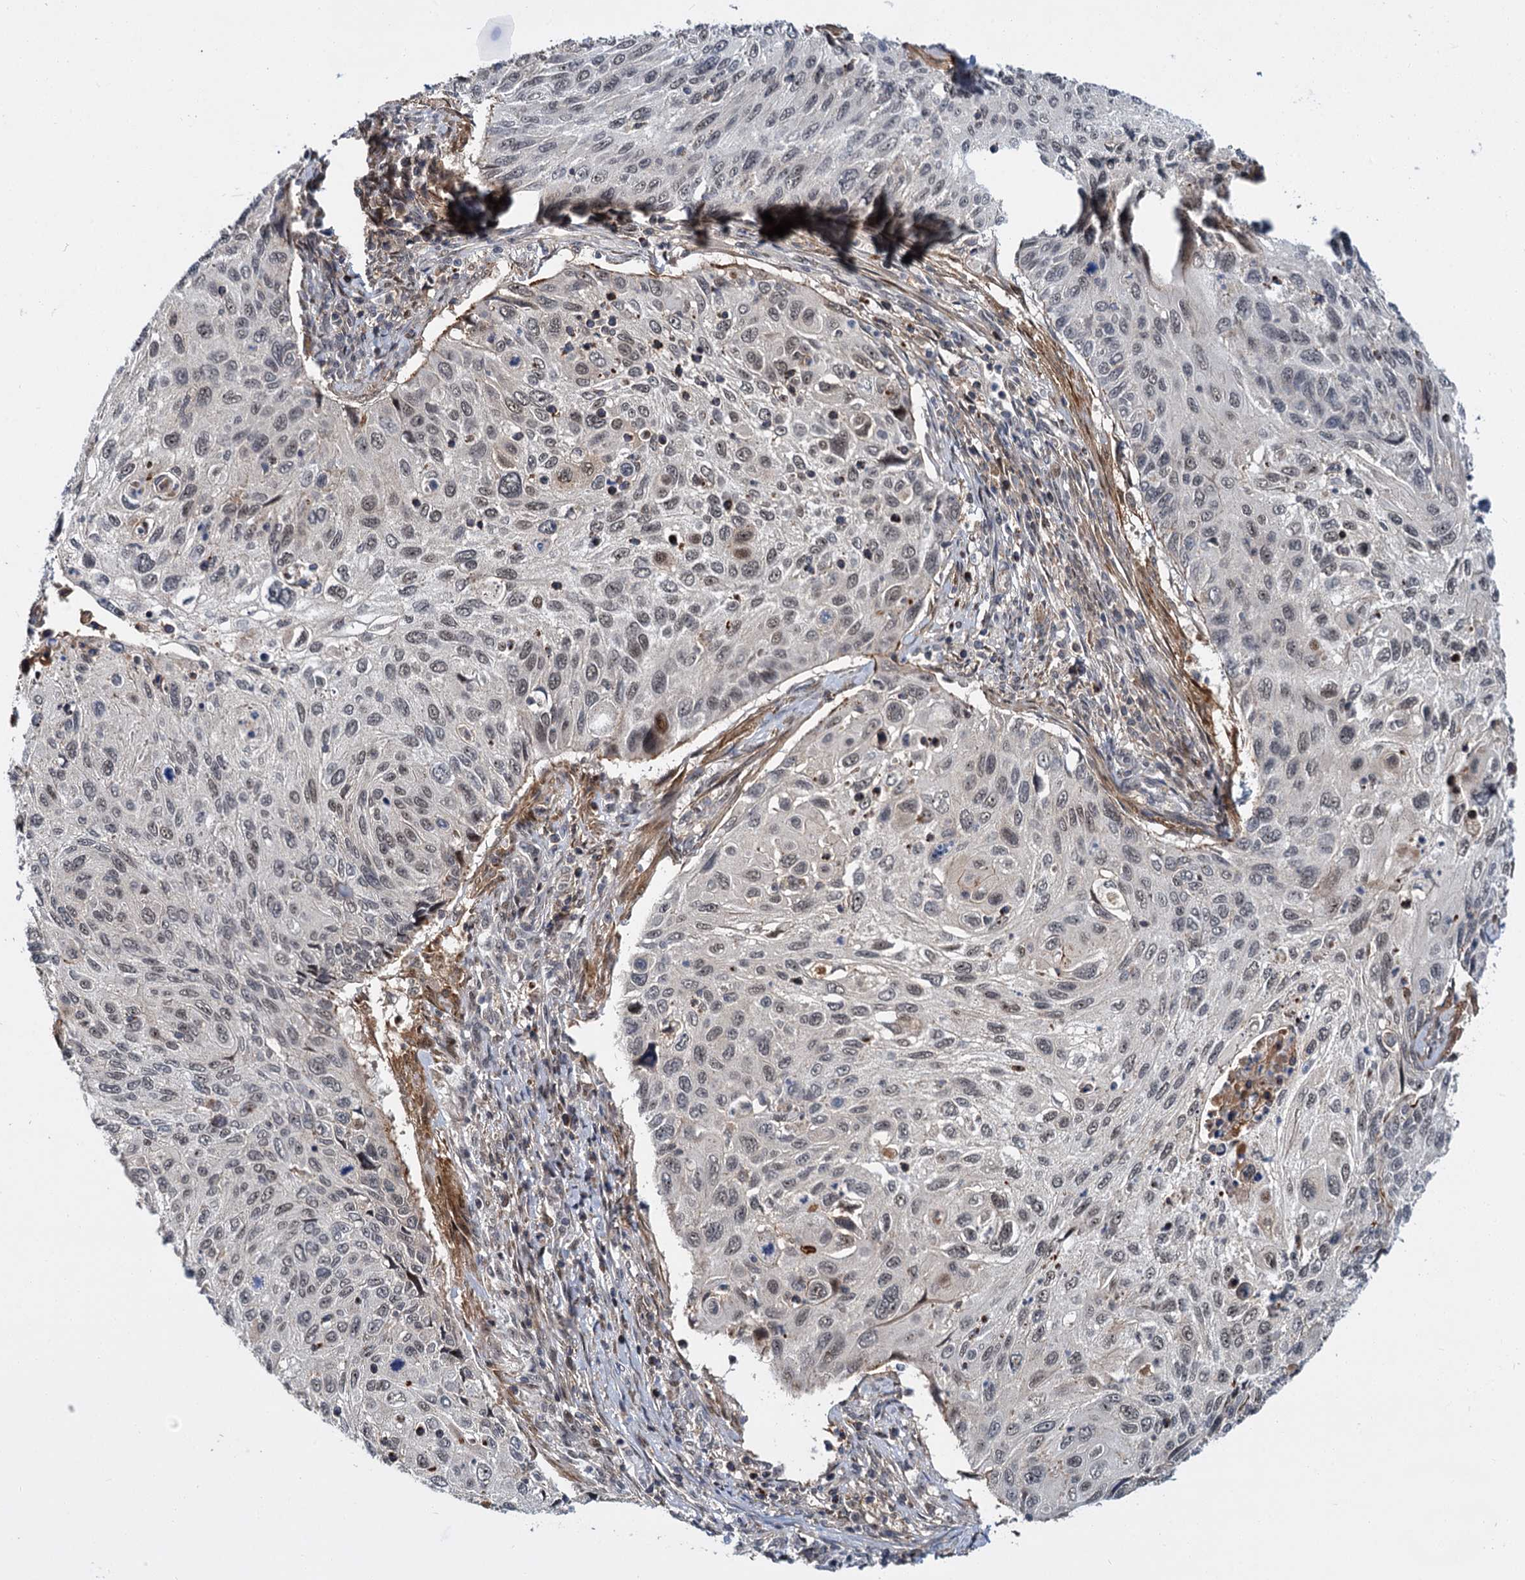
{"staining": {"intensity": "weak", "quantity": "25%-75%", "location": "nuclear"}, "tissue": "cervical cancer", "cell_type": "Tumor cells", "image_type": "cancer", "snomed": [{"axis": "morphology", "description": "Squamous cell carcinoma, NOS"}, {"axis": "topography", "description": "Cervix"}], "caption": "Protein expression analysis of human cervical cancer reveals weak nuclear expression in approximately 25%-75% of tumor cells. (Brightfield microscopy of DAB IHC at high magnification).", "gene": "MBD6", "patient": {"sex": "female", "age": 70}}